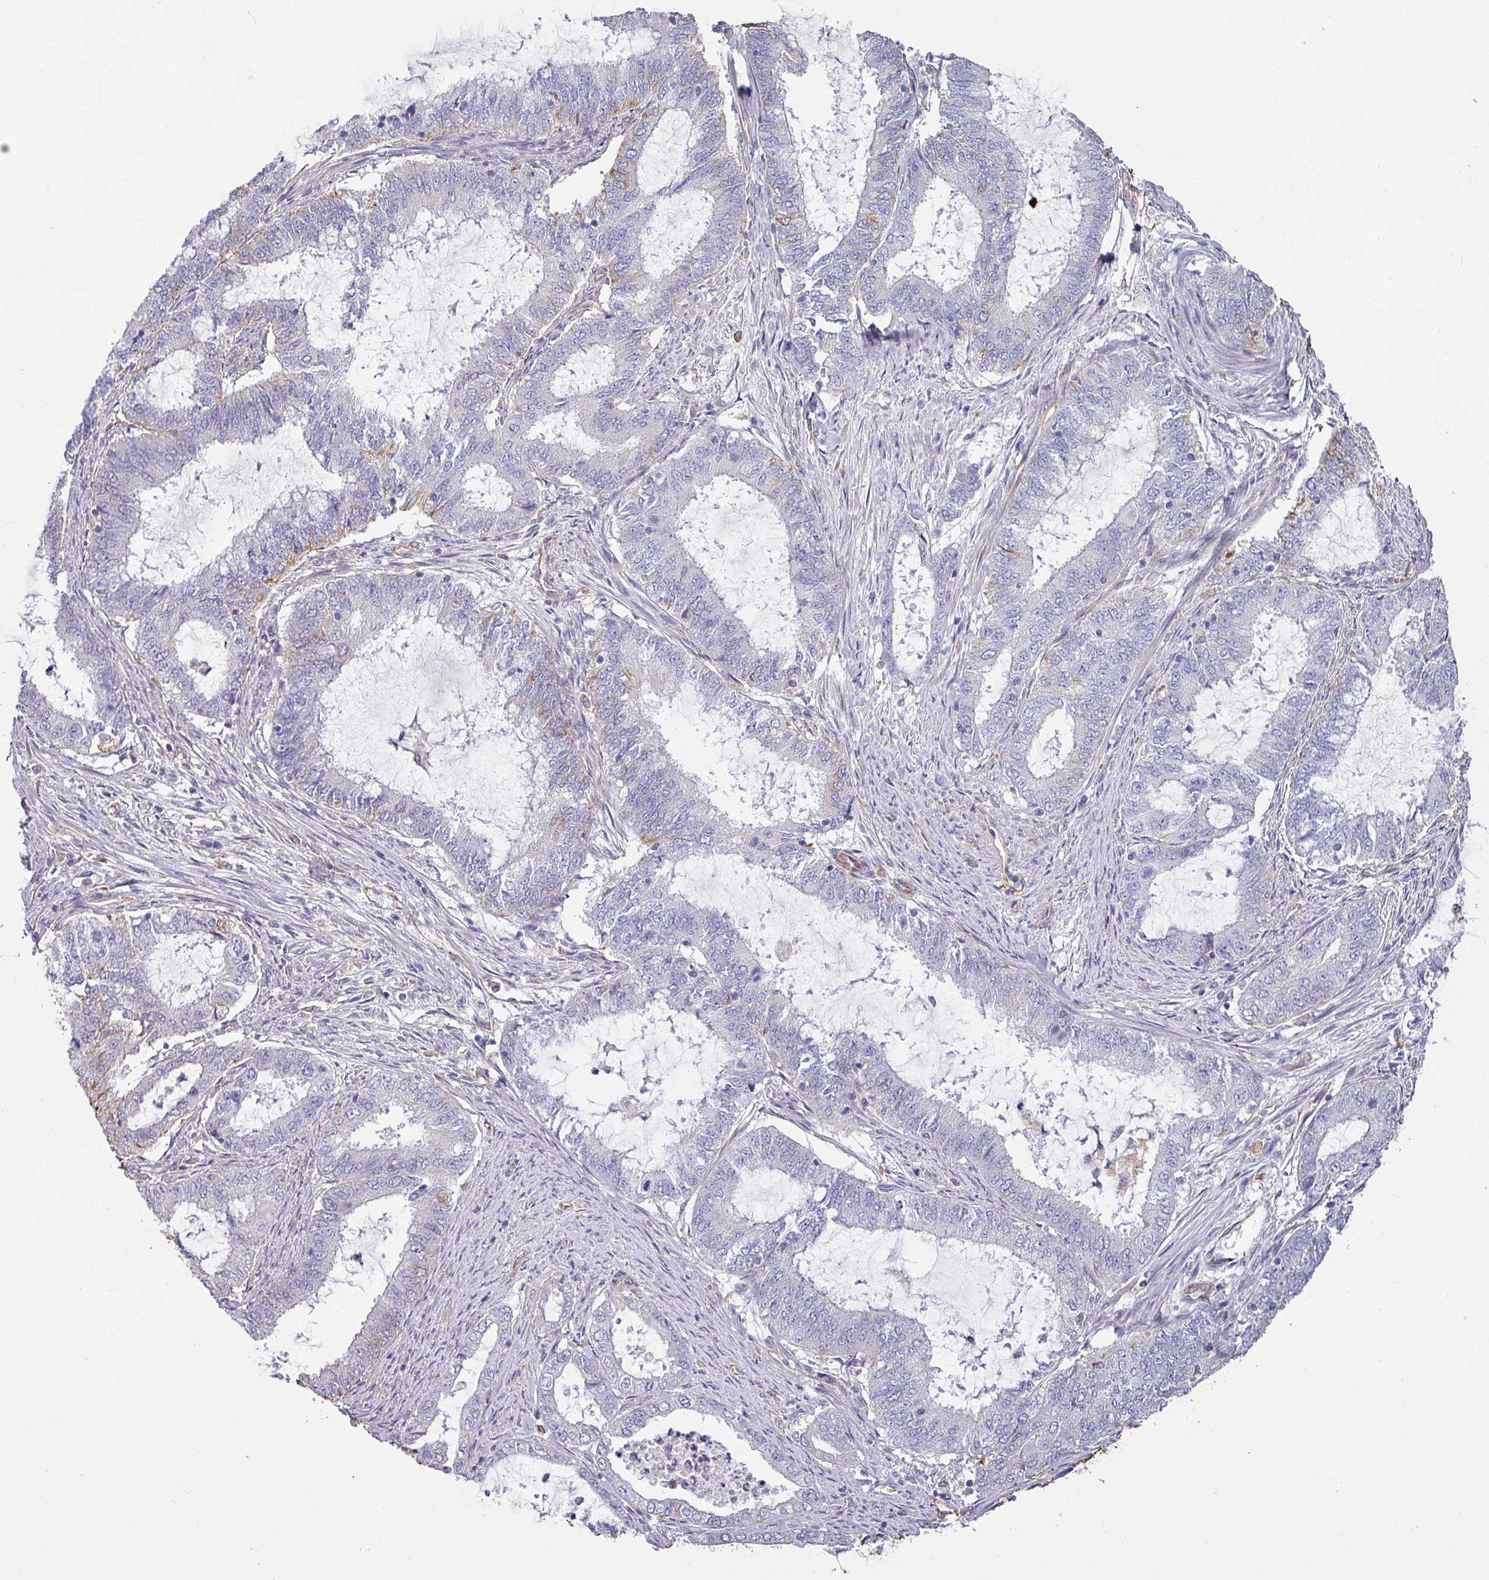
{"staining": {"intensity": "negative", "quantity": "none", "location": "none"}, "tissue": "endometrial cancer", "cell_type": "Tumor cells", "image_type": "cancer", "snomed": [{"axis": "morphology", "description": "Adenocarcinoma, NOS"}, {"axis": "topography", "description": "Endometrium"}], "caption": "Immunohistochemistry histopathology image of neoplastic tissue: human endometrial adenocarcinoma stained with DAB demonstrates no significant protein expression in tumor cells.", "gene": "ZNF280C", "patient": {"sex": "female", "age": 51}}